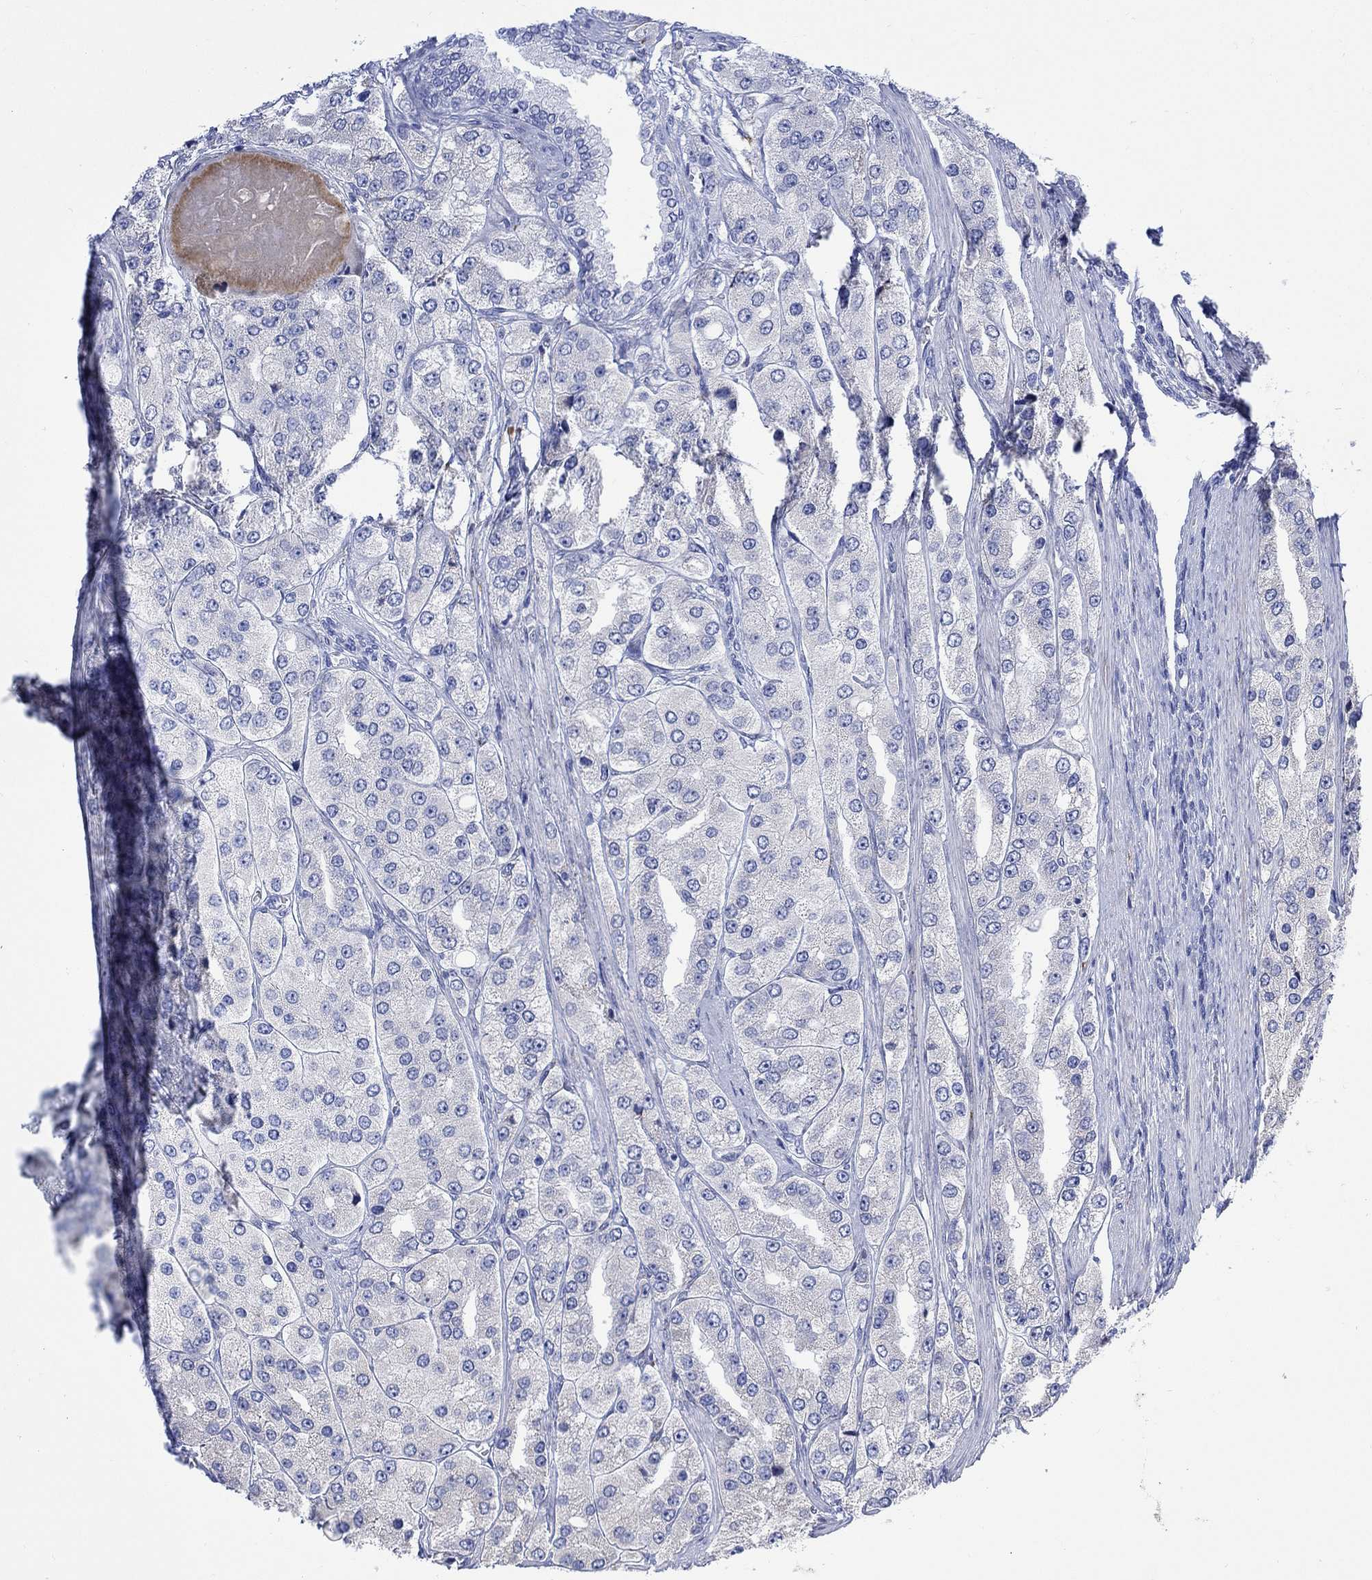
{"staining": {"intensity": "negative", "quantity": "none", "location": "none"}, "tissue": "prostate cancer", "cell_type": "Tumor cells", "image_type": "cancer", "snomed": [{"axis": "morphology", "description": "Adenocarcinoma, Low grade"}, {"axis": "topography", "description": "Prostate"}], "caption": "The immunohistochemistry image has no significant positivity in tumor cells of prostate cancer tissue.", "gene": "MYL1", "patient": {"sex": "male", "age": 69}}